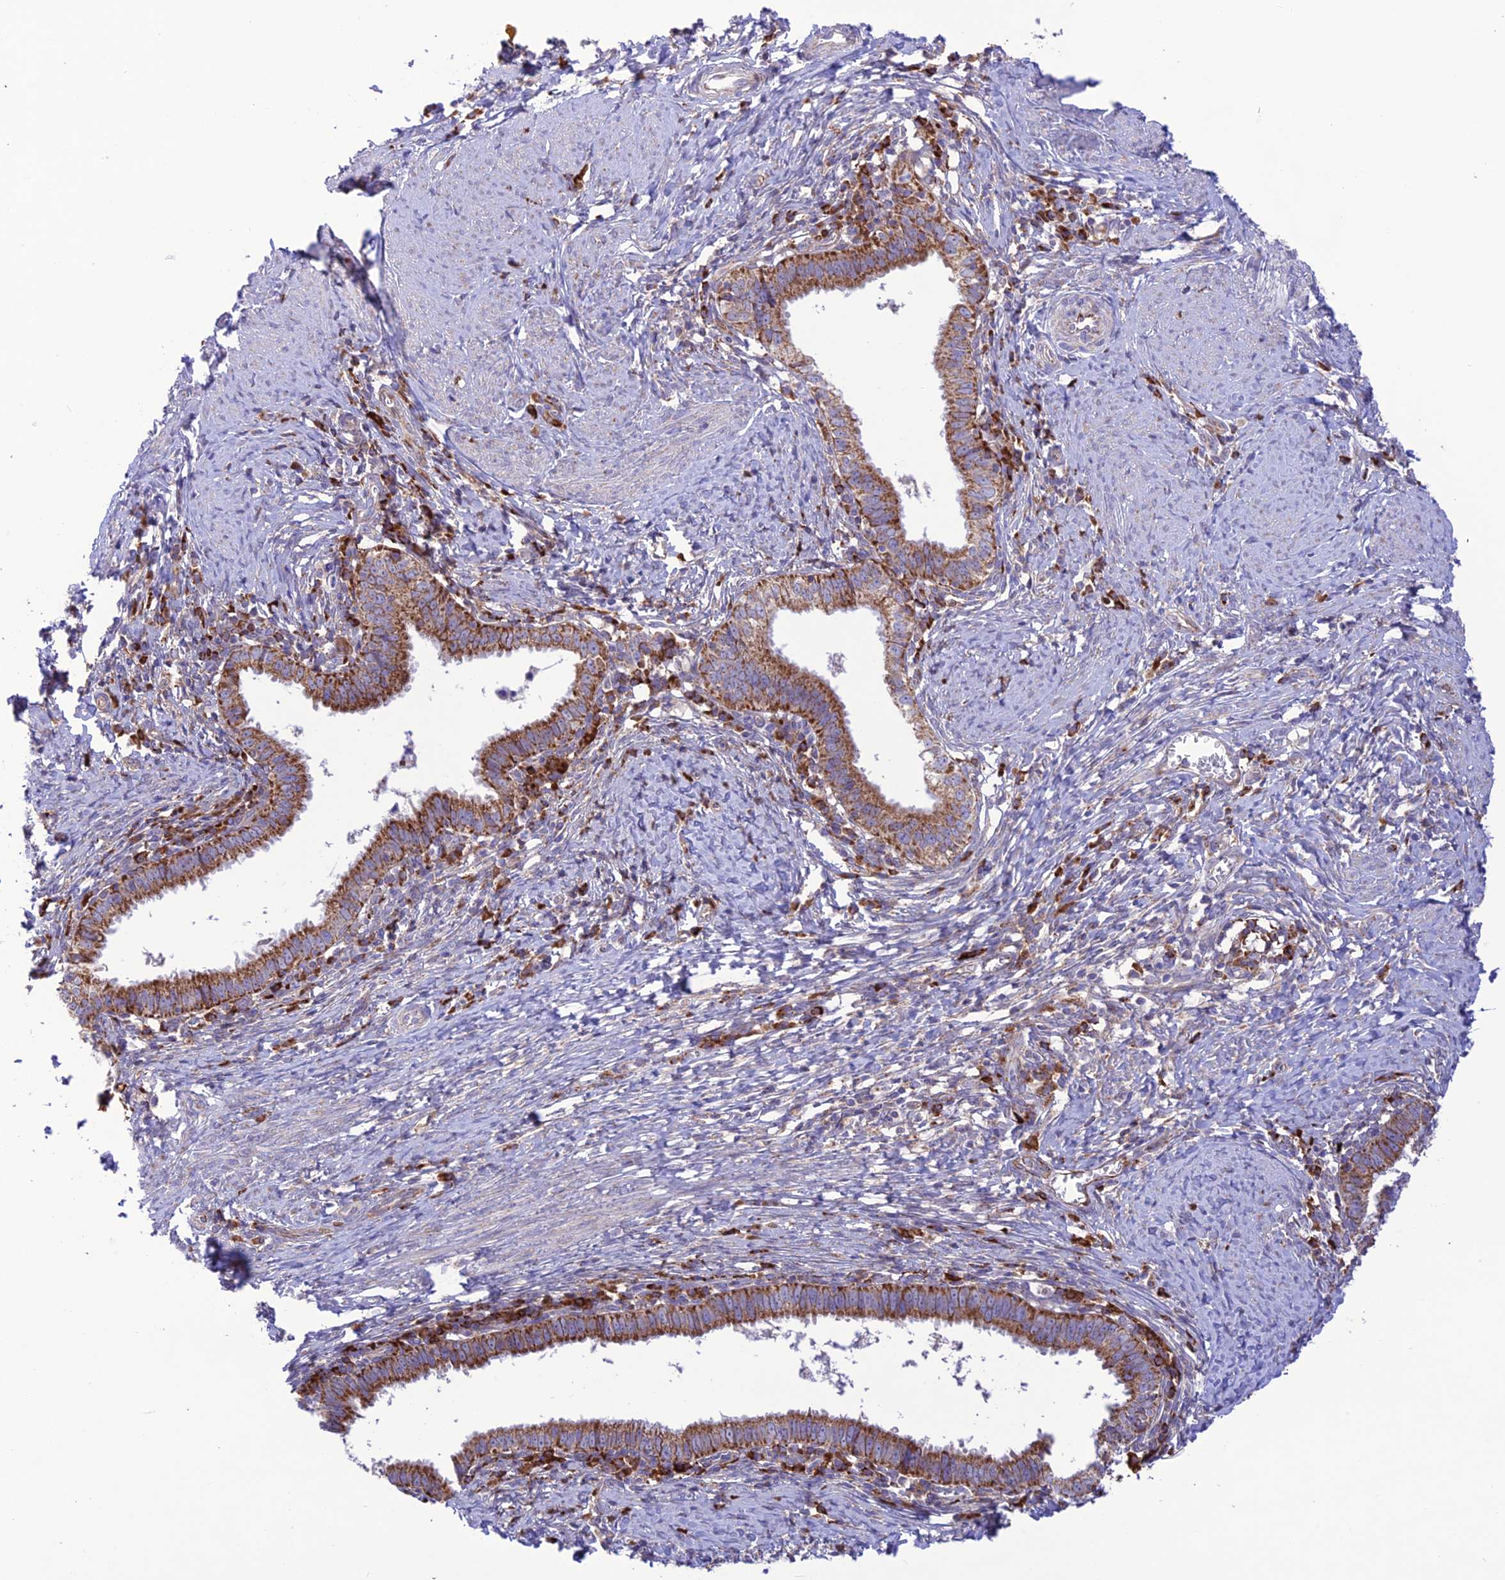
{"staining": {"intensity": "strong", "quantity": ">75%", "location": "cytoplasmic/membranous"}, "tissue": "cervical cancer", "cell_type": "Tumor cells", "image_type": "cancer", "snomed": [{"axis": "morphology", "description": "Adenocarcinoma, NOS"}, {"axis": "topography", "description": "Cervix"}], "caption": "Immunohistochemistry (IHC) image of neoplastic tissue: cervical cancer (adenocarcinoma) stained using IHC exhibits high levels of strong protein expression localized specifically in the cytoplasmic/membranous of tumor cells, appearing as a cytoplasmic/membranous brown color.", "gene": "UAP1L1", "patient": {"sex": "female", "age": 36}}